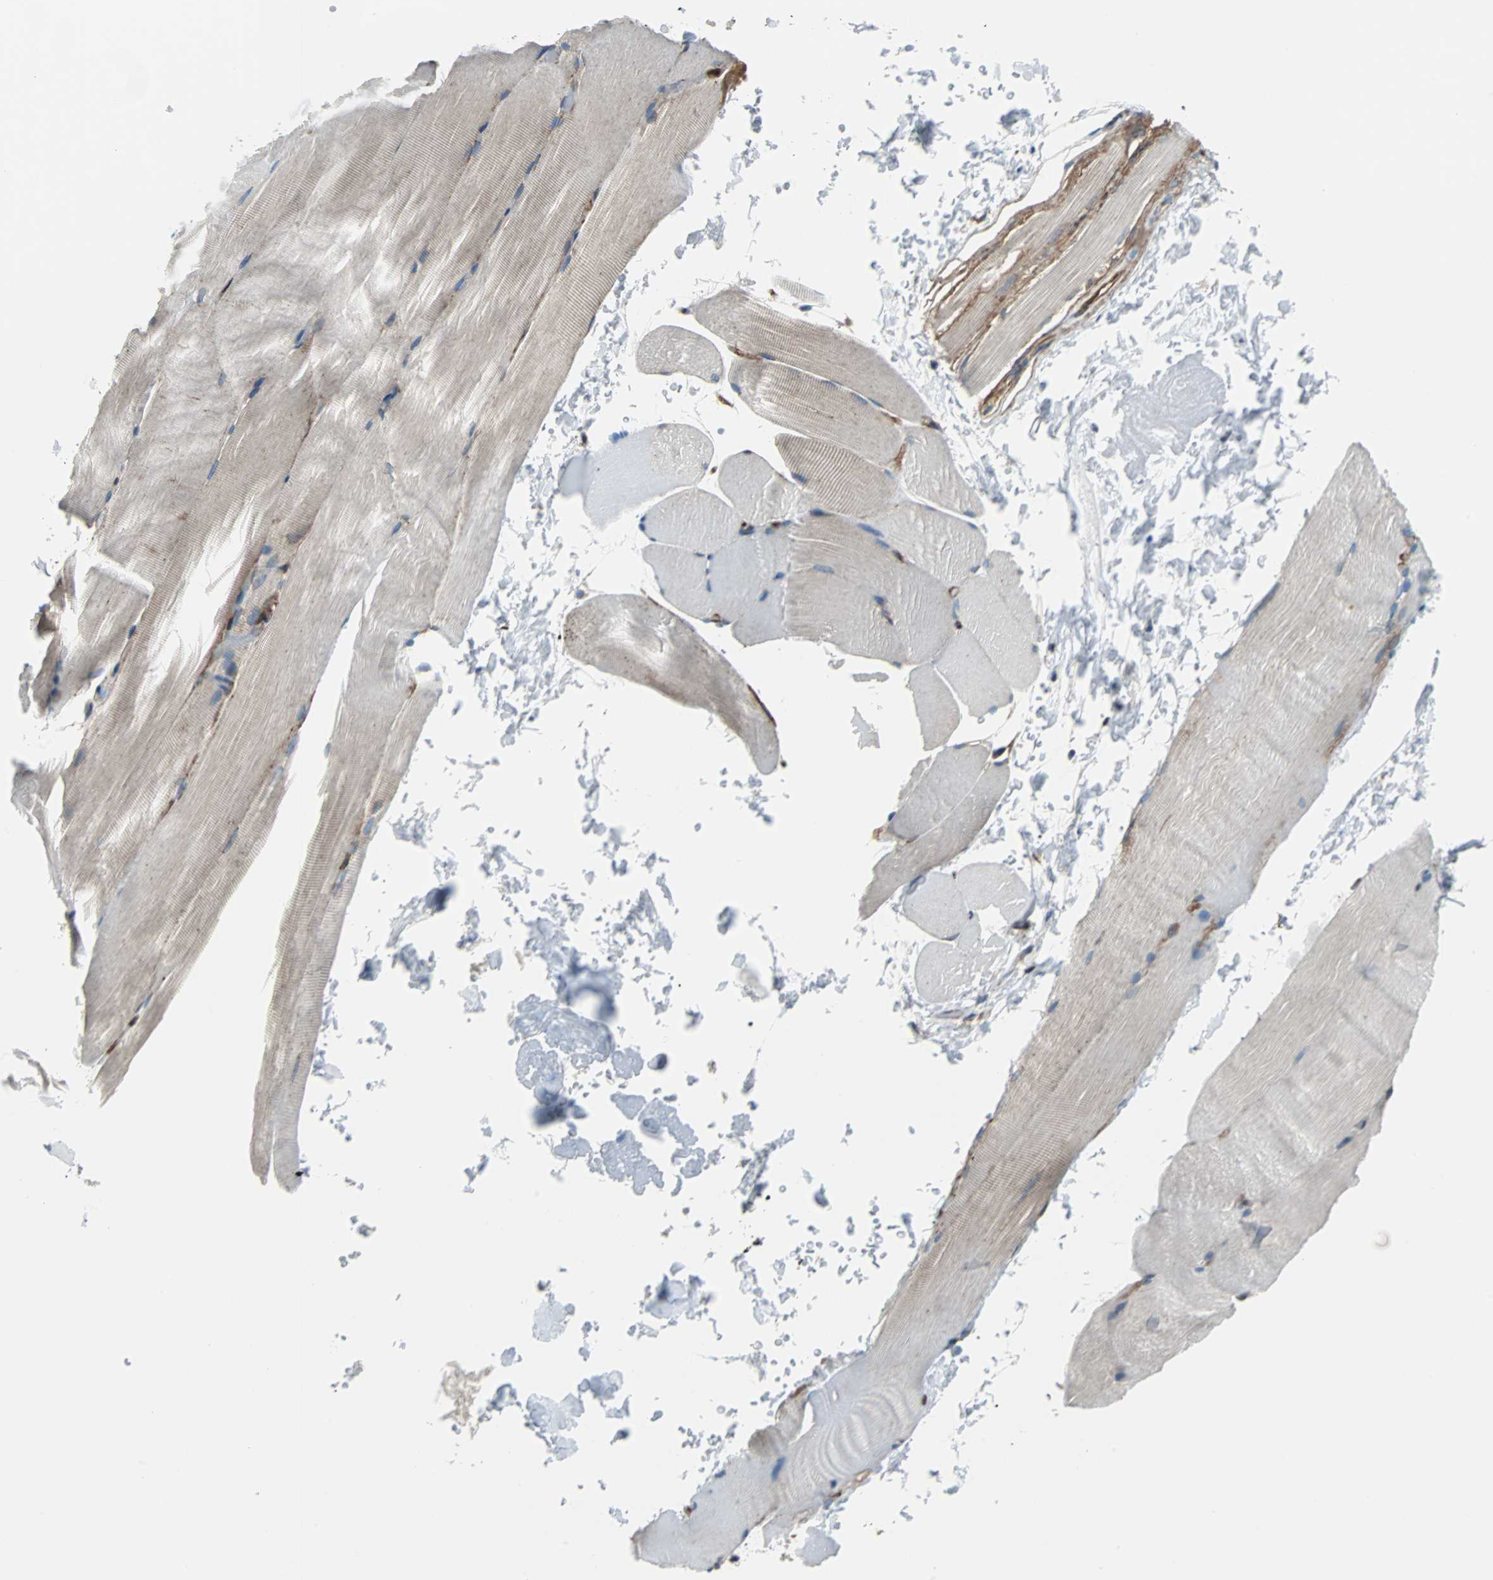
{"staining": {"intensity": "weak", "quantity": "25%-75%", "location": "cytoplasmic/membranous"}, "tissue": "skeletal muscle", "cell_type": "Myocytes", "image_type": "normal", "snomed": [{"axis": "morphology", "description": "Normal tissue, NOS"}, {"axis": "topography", "description": "Skeletal muscle"}, {"axis": "topography", "description": "Parathyroid gland"}], "caption": "This is a micrograph of IHC staining of benign skeletal muscle, which shows weak expression in the cytoplasmic/membranous of myocytes.", "gene": "RELA", "patient": {"sex": "female", "age": 37}}